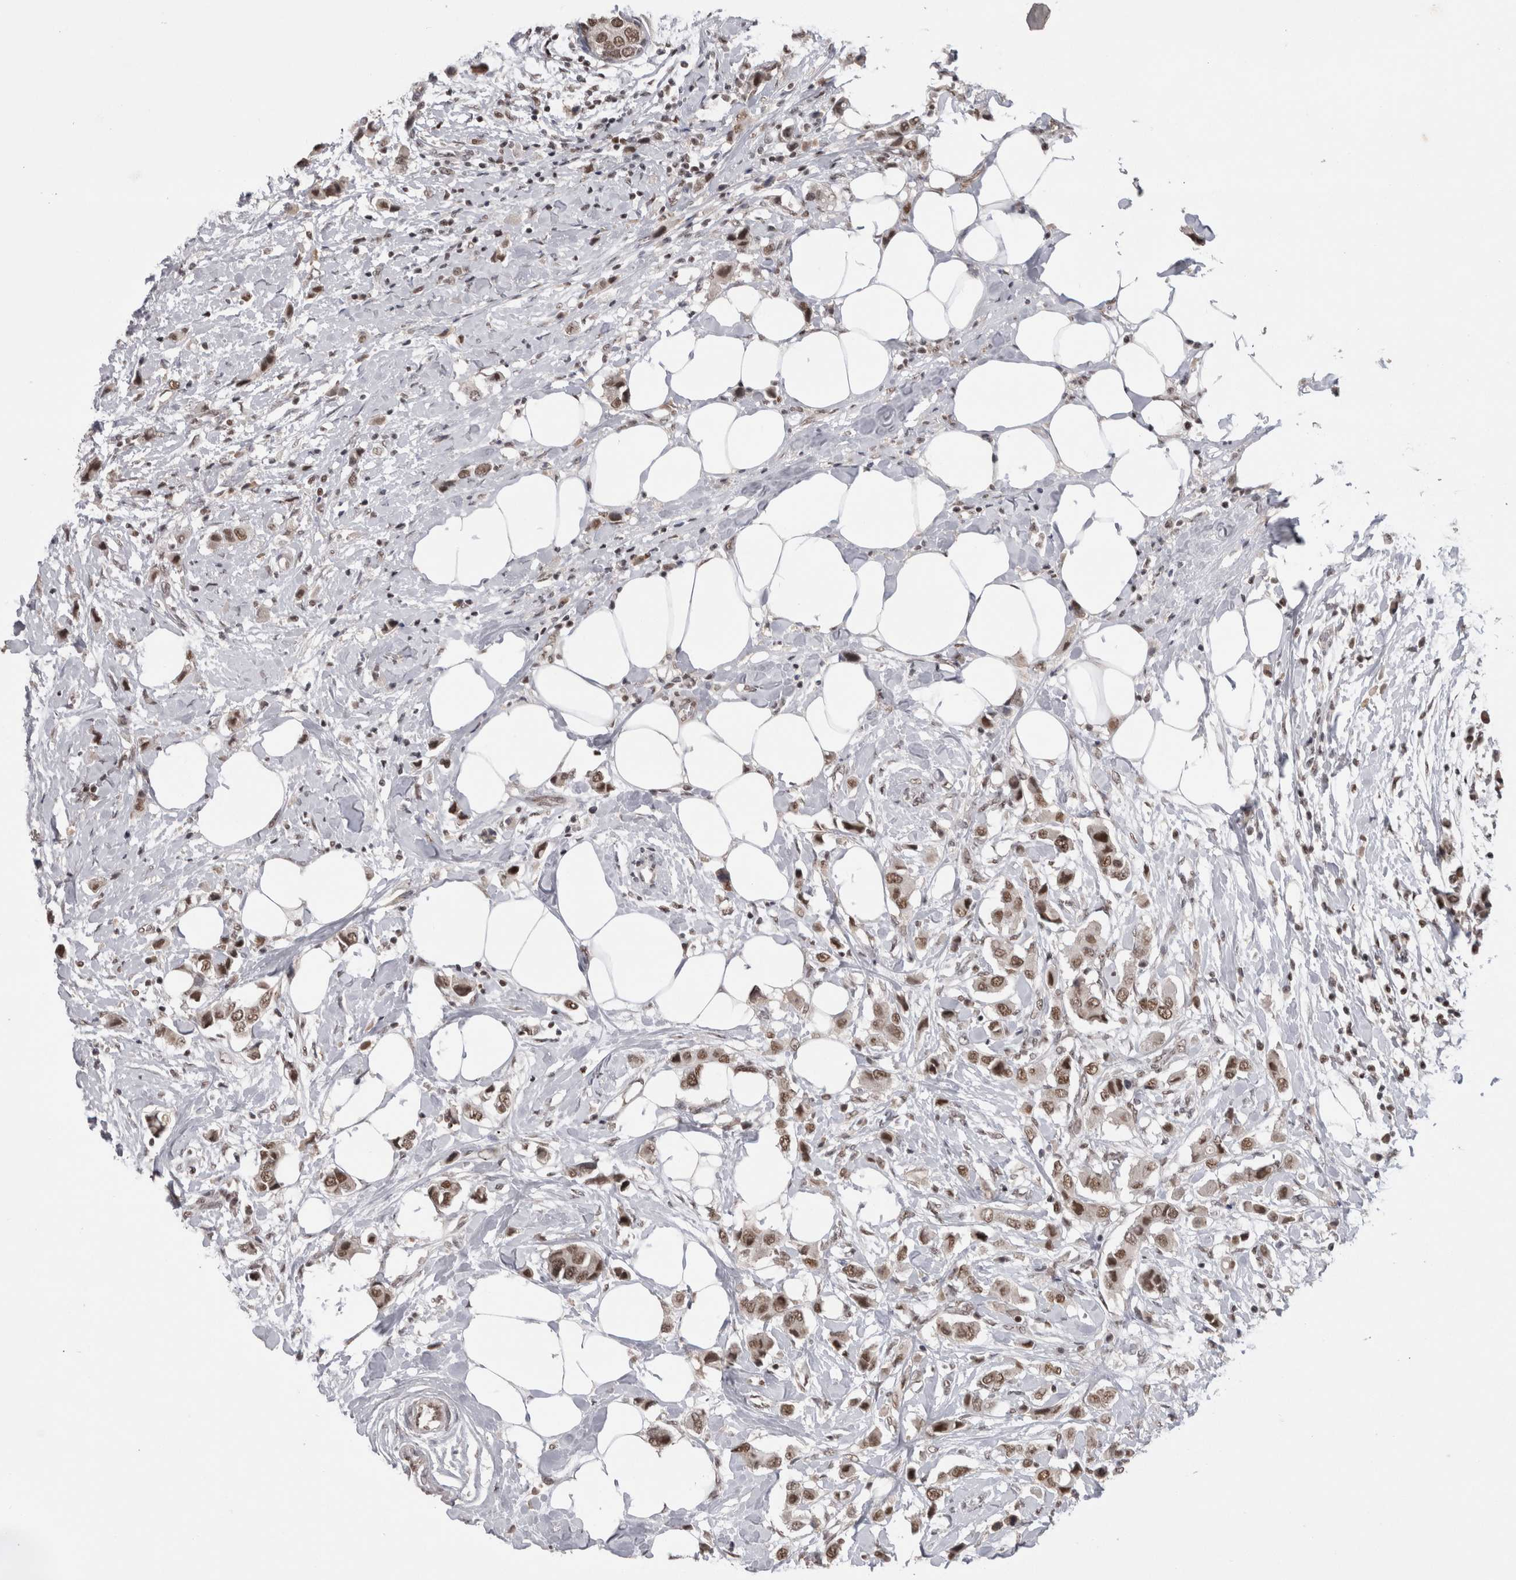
{"staining": {"intensity": "moderate", "quantity": ">75%", "location": "nuclear"}, "tissue": "breast cancer", "cell_type": "Tumor cells", "image_type": "cancer", "snomed": [{"axis": "morphology", "description": "Normal tissue, NOS"}, {"axis": "morphology", "description": "Duct carcinoma"}, {"axis": "topography", "description": "Breast"}], "caption": "Moderate nuclear protein positivity is present in about >75% of tumor cells in breast cancer (intraductal carcinoma).", "gene": "DAXX", "patient": {"sex": "female", "age": 50}}